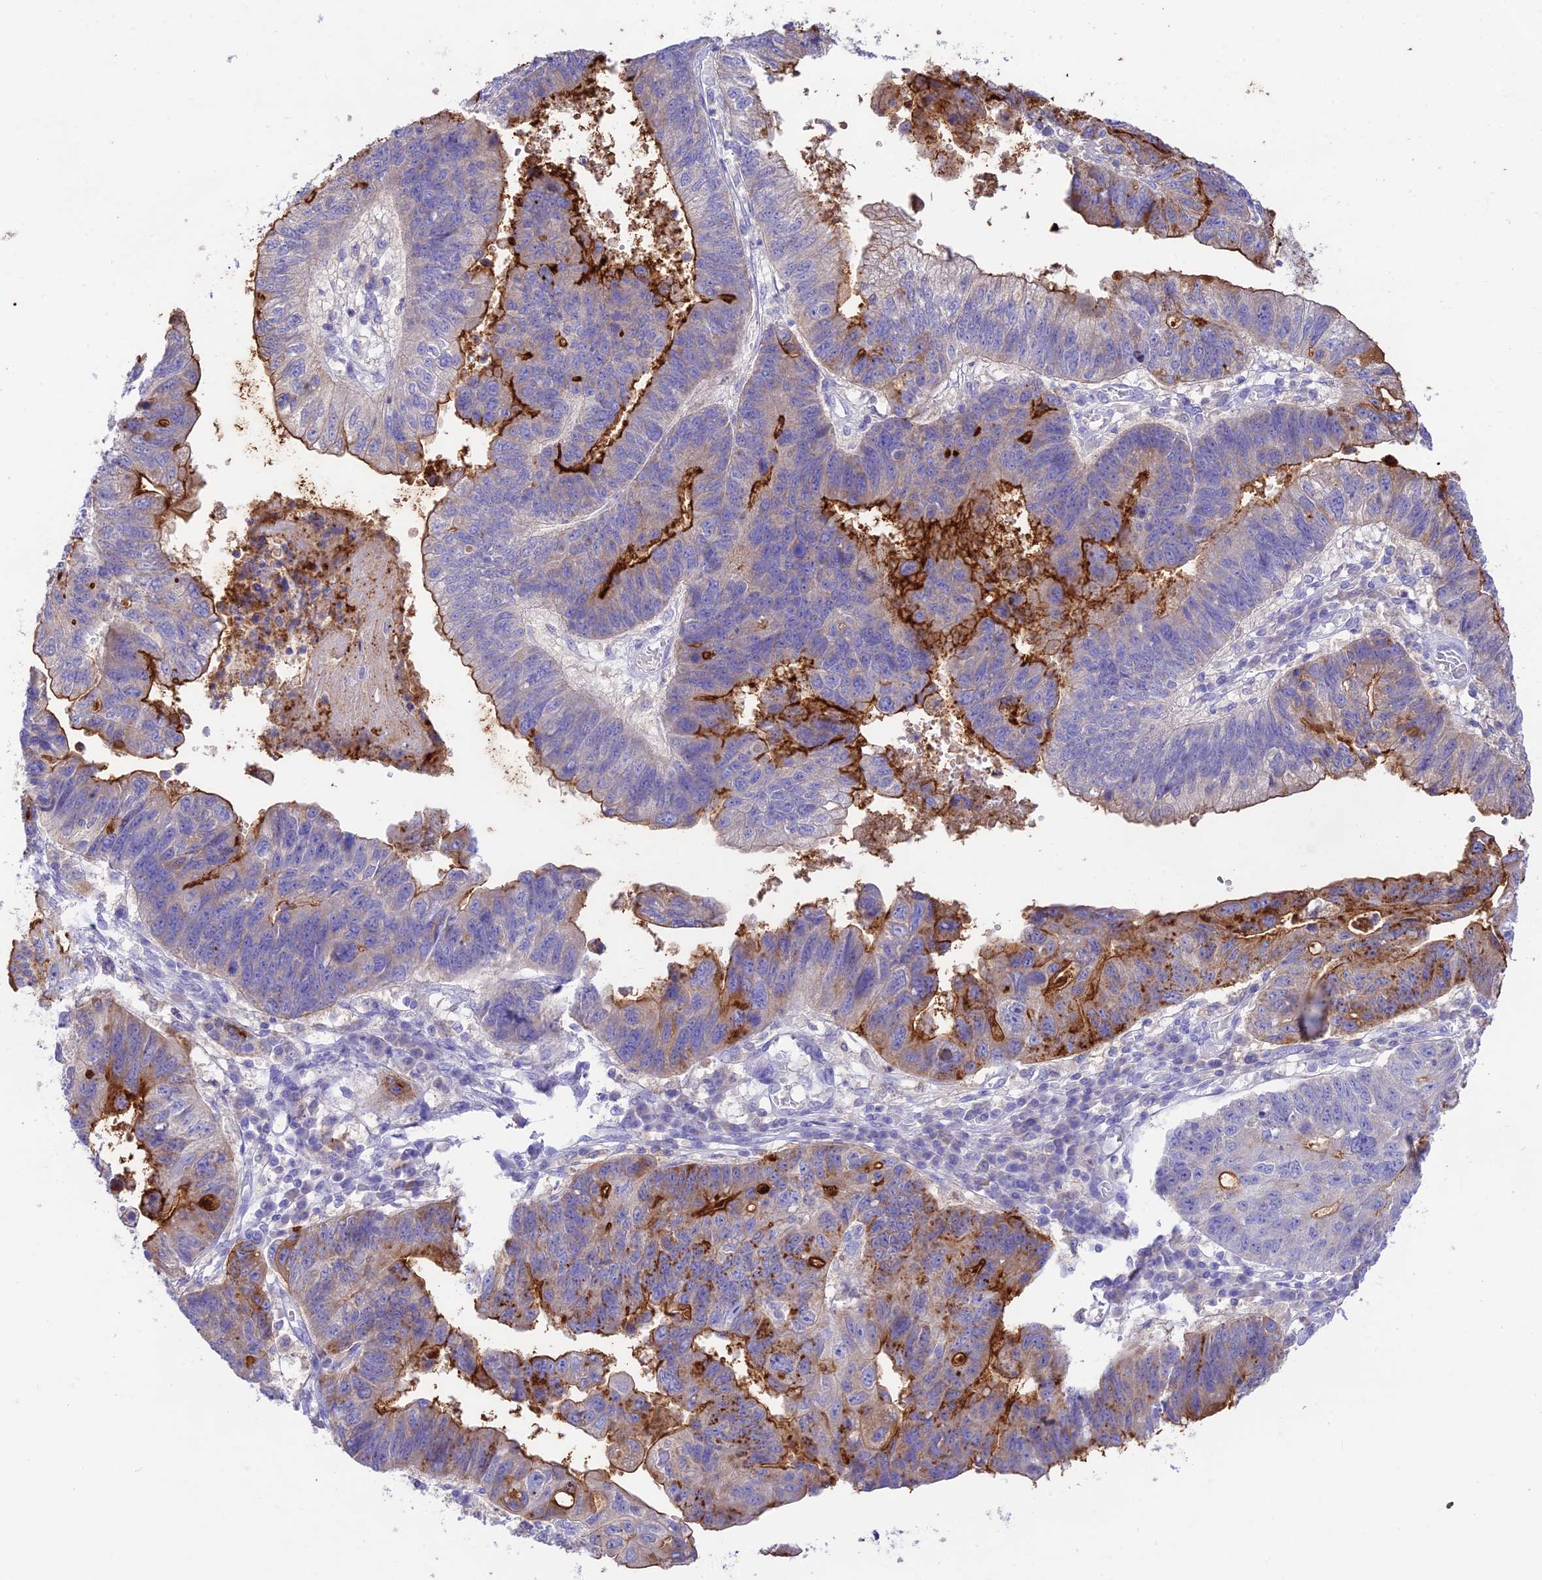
{"staining": {"intensity": "strong", "quantity": "25%-75%", "location": "cytoplasmic/membranous"}, "tissue": "stomach cancer", "cell_type": "Tumor cells", "image_type": "cancer", "snomed": [{"axis": "morphology", "description": "Adenocarcinoma, NOS"}, {"axis": "topography", "description": "Stomach"}], "caption": "A brown stain highlights strong cytoplasmic/membranous positivity of a protein in adenocarcinoma (stomach) tumor cells.", "gene": "NLRP9", "patient": {"sex": "male", "age": 59}}